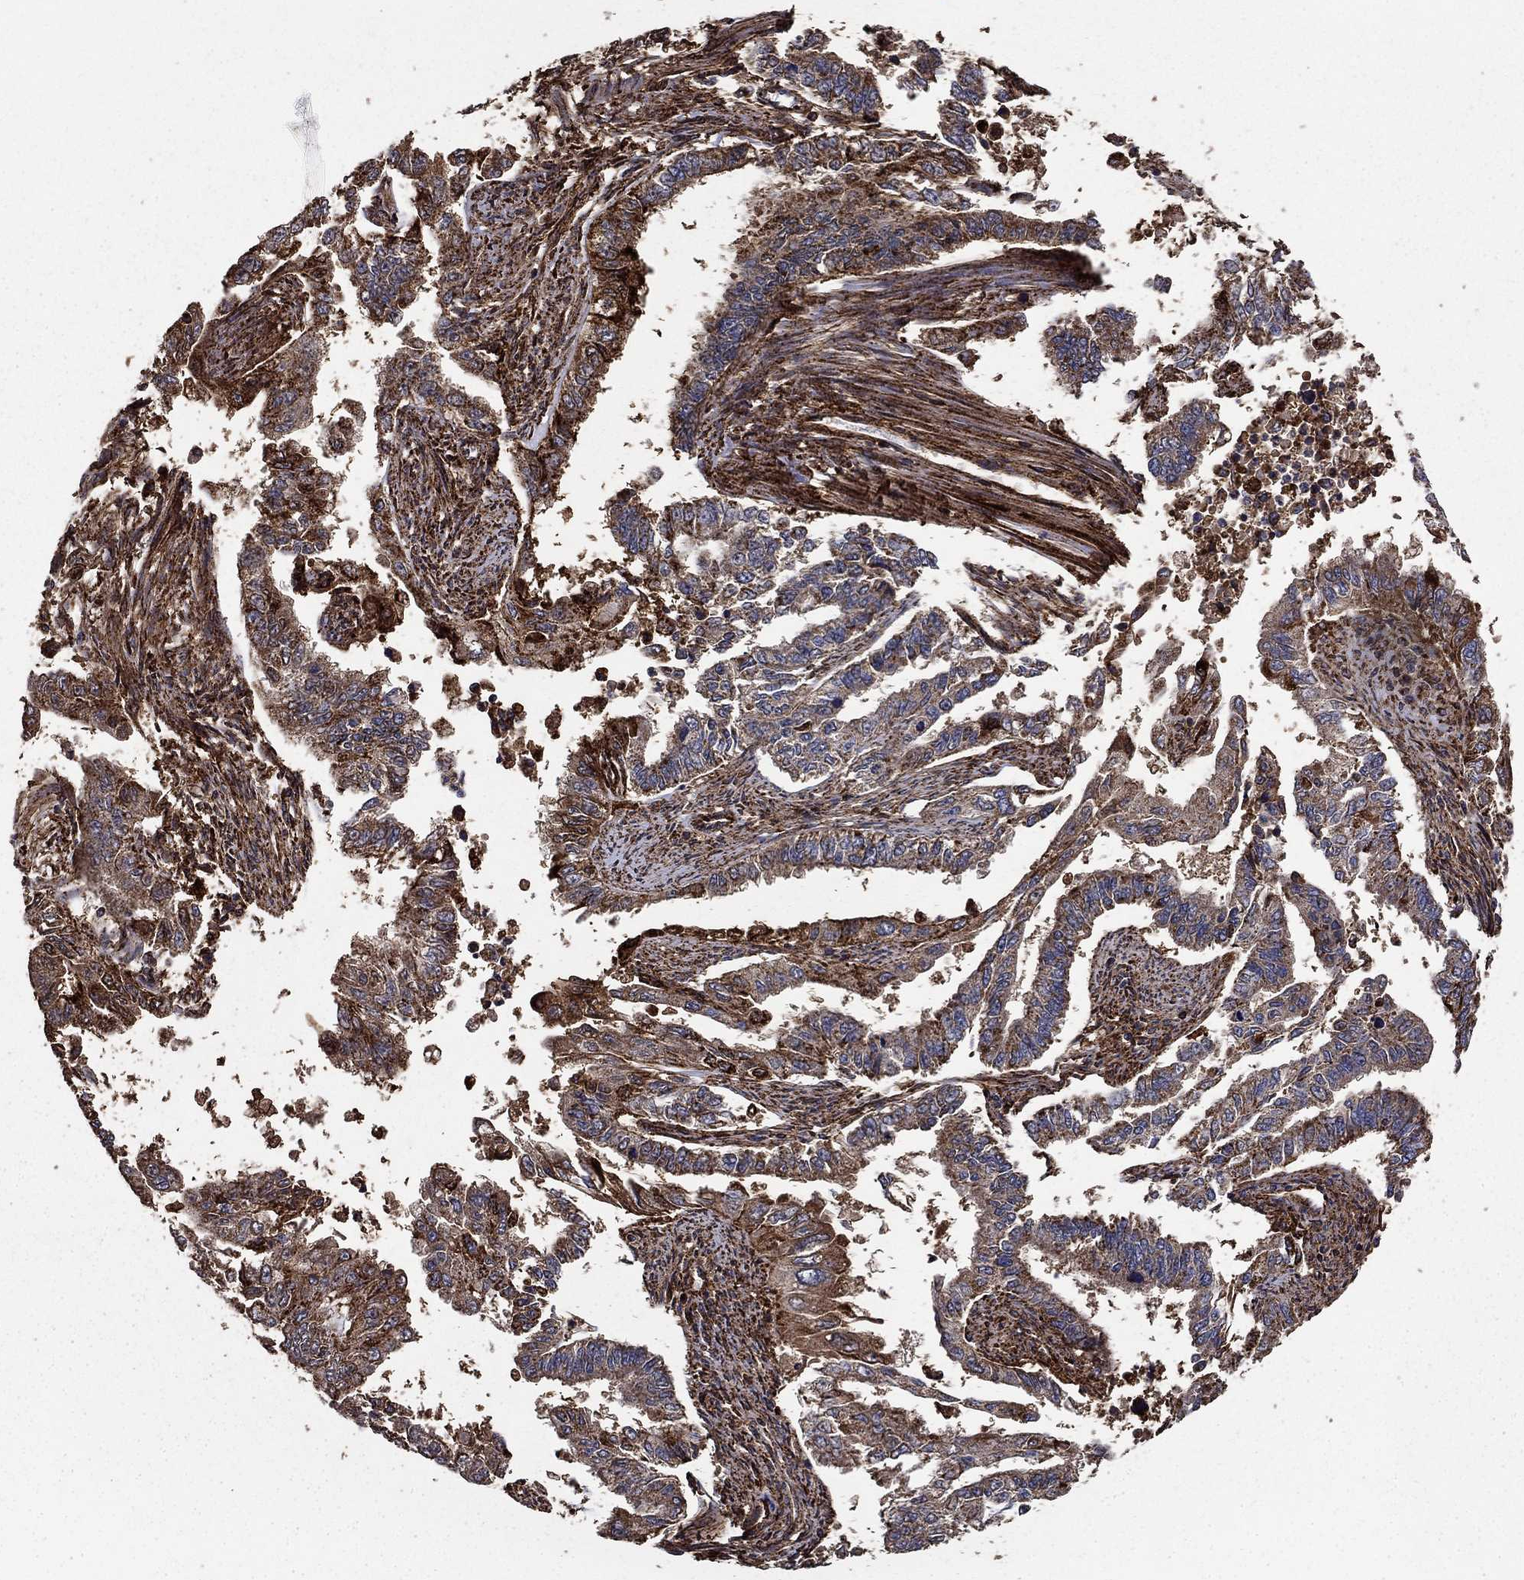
{"staining": {"intensity": "moderate", "quantity": ">75%", "location": "cytoplasmic/membranous"}, "tissue": "endometrial cancer", "cell_type": "Tumor cells", "image_type": "cancer", "snomed": [{"axis": "morphology", "description": "Adenocarcinoma, NOS"}, {"axis": "topography", "description": "Uterus"}], "caption": "Approximately >75% of tumor cells in human endometrial cancer (adenocarcinoma) reveal moderate cytoplasmic/membranous protein expression as visualized by brown immunohistochemical staining.", "gene": "IFRD1", "patient": {"sex": "female", "age": 59}}